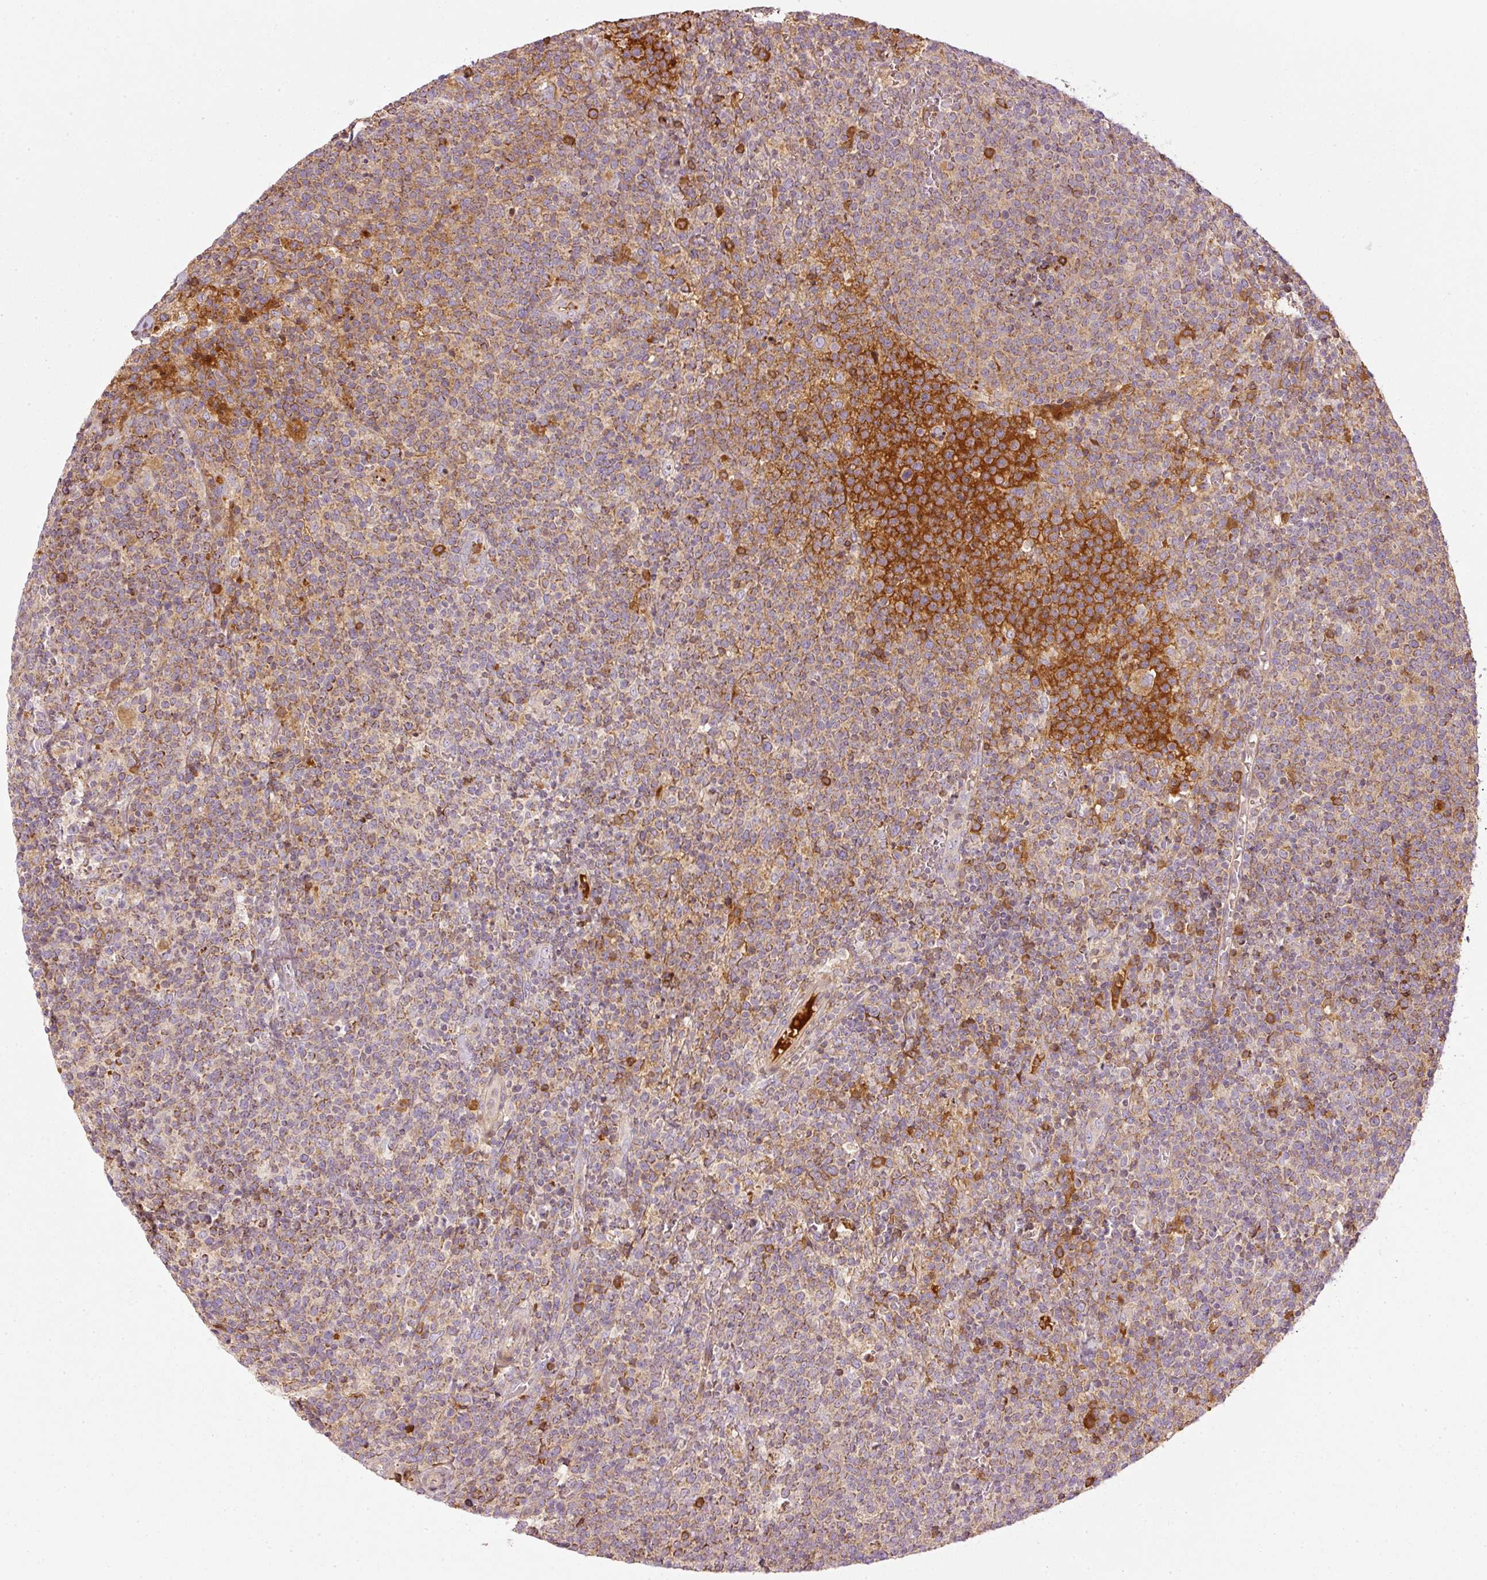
{"staining": {"intensity": "moderate", "quantity": "25%-75%", "location": "cytoplasmic/membranous"}, "tissue": "lymphoma", "cell_type": "Tumor cells", "image_type": "cancer", "snomed": [{"axis": "morphology", "description": "Malignant lymphoma, non-Hodgkin's type, High grade"}, {"axis": "topography", "description": "Lymph node"}], "caption": "Immunohistochemistry (DAB) staining of human malignant lymphoma, non-Hodgkin's type (high-grade) exhibits moderate cytoplasmic/membranous protein expression in about 25%-75% of tumor cells. (brown staining indicates protein expression, while blue staining denotes nuclei).", "gene": "SERPING1", "patient": {"sex": "male", "age": 61}}